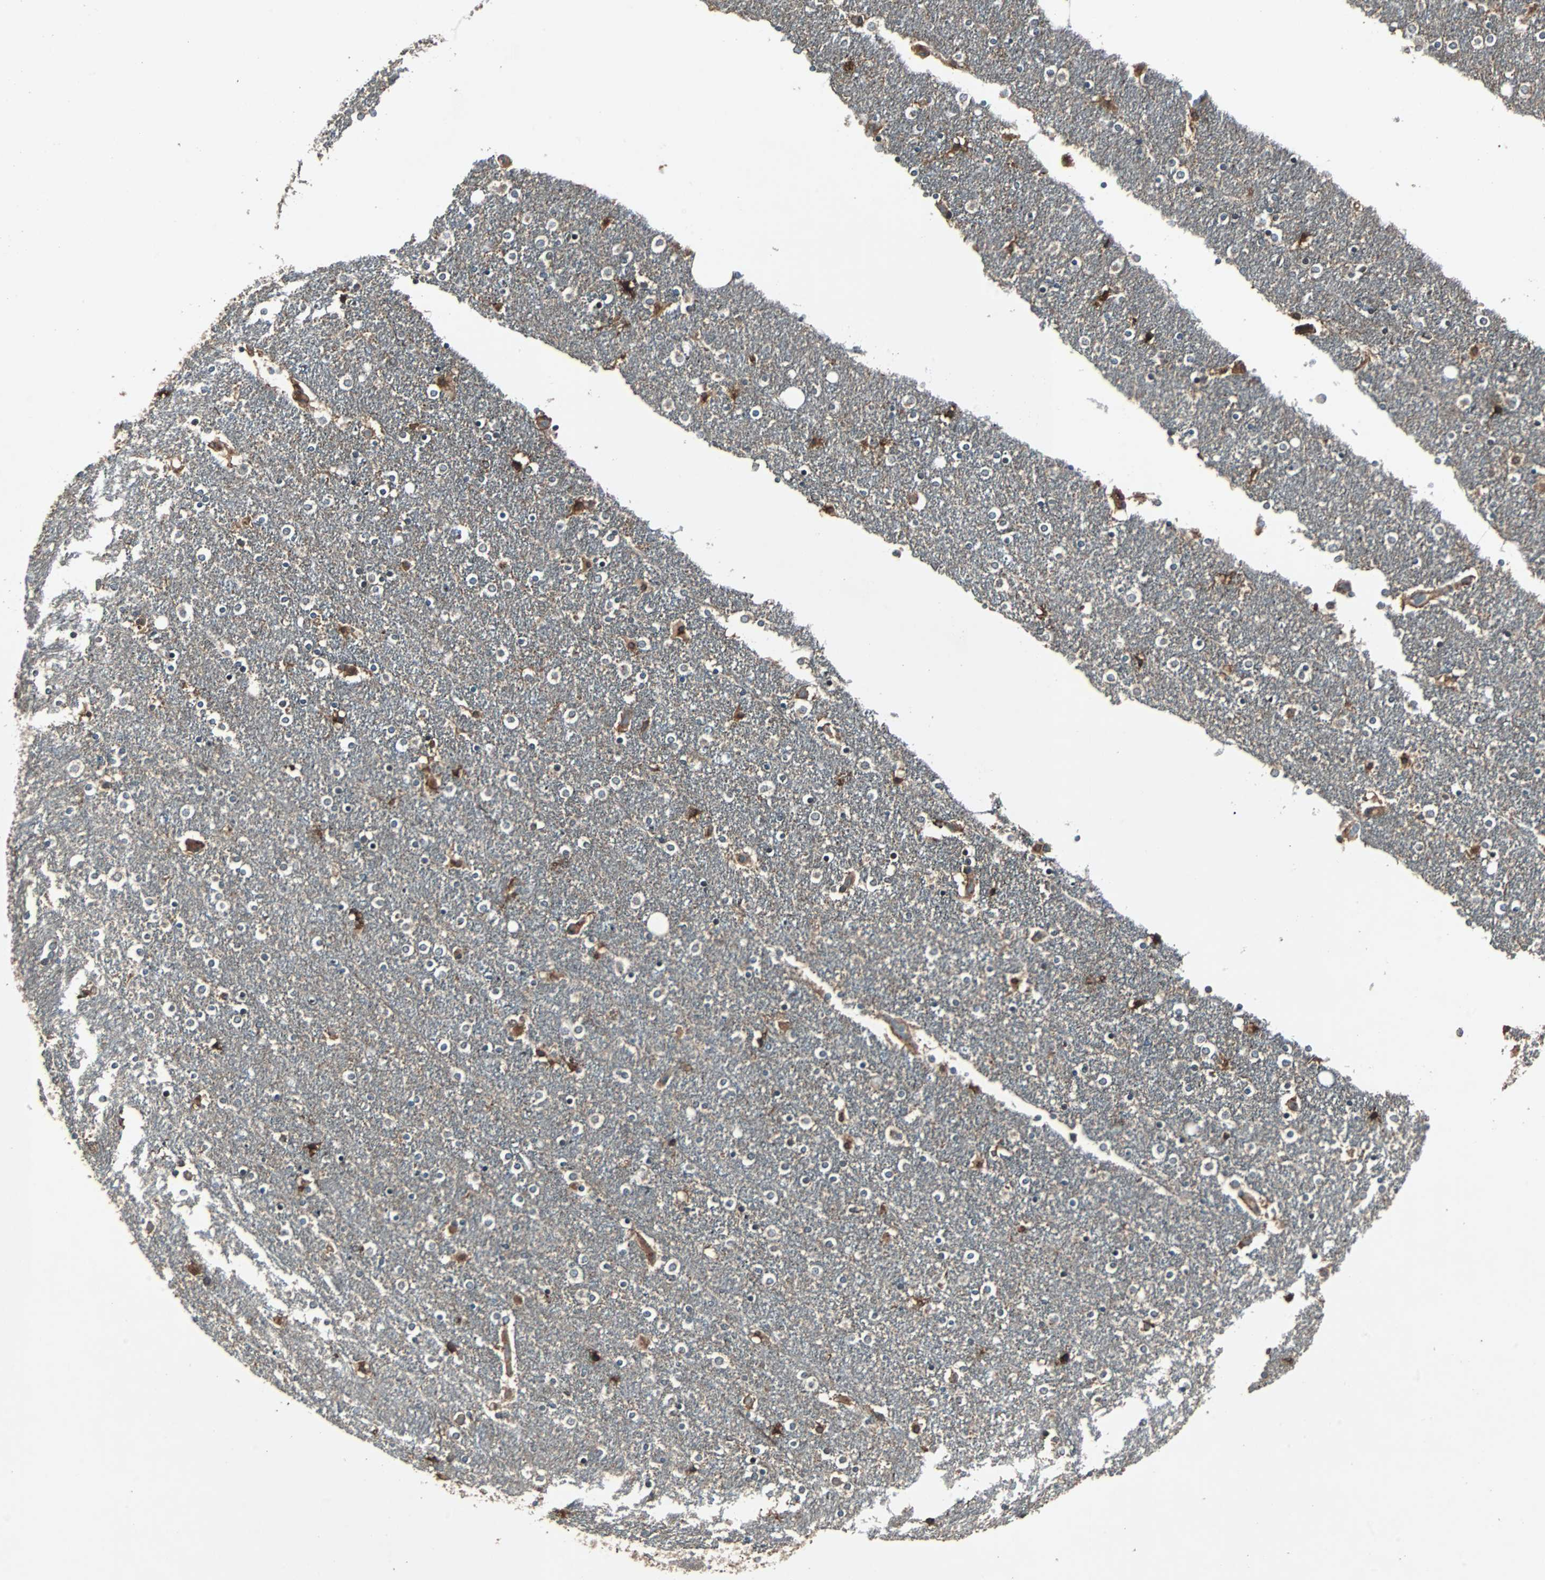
{"staining": {"intensity": "strong", "quantity": "25%-75%", "location": "cytoplasmic/membranous"}, "tissue": "caudate", "cell_type": "Glial cells", "image_type": "normal", "snomed": [{"axis": "morphology", "description": "Normal tissue, NOS"}, {"axis": "topography", "description": "Lateral ventricle wall"}], "caption": "Human caudate stained with a brown dye reveals strong cytoplasmic/membranous positive staining in approximately 25%-75% of glial cells.", "gene": "RAB7A", "patient": {"sex": "female", "age": 54}}